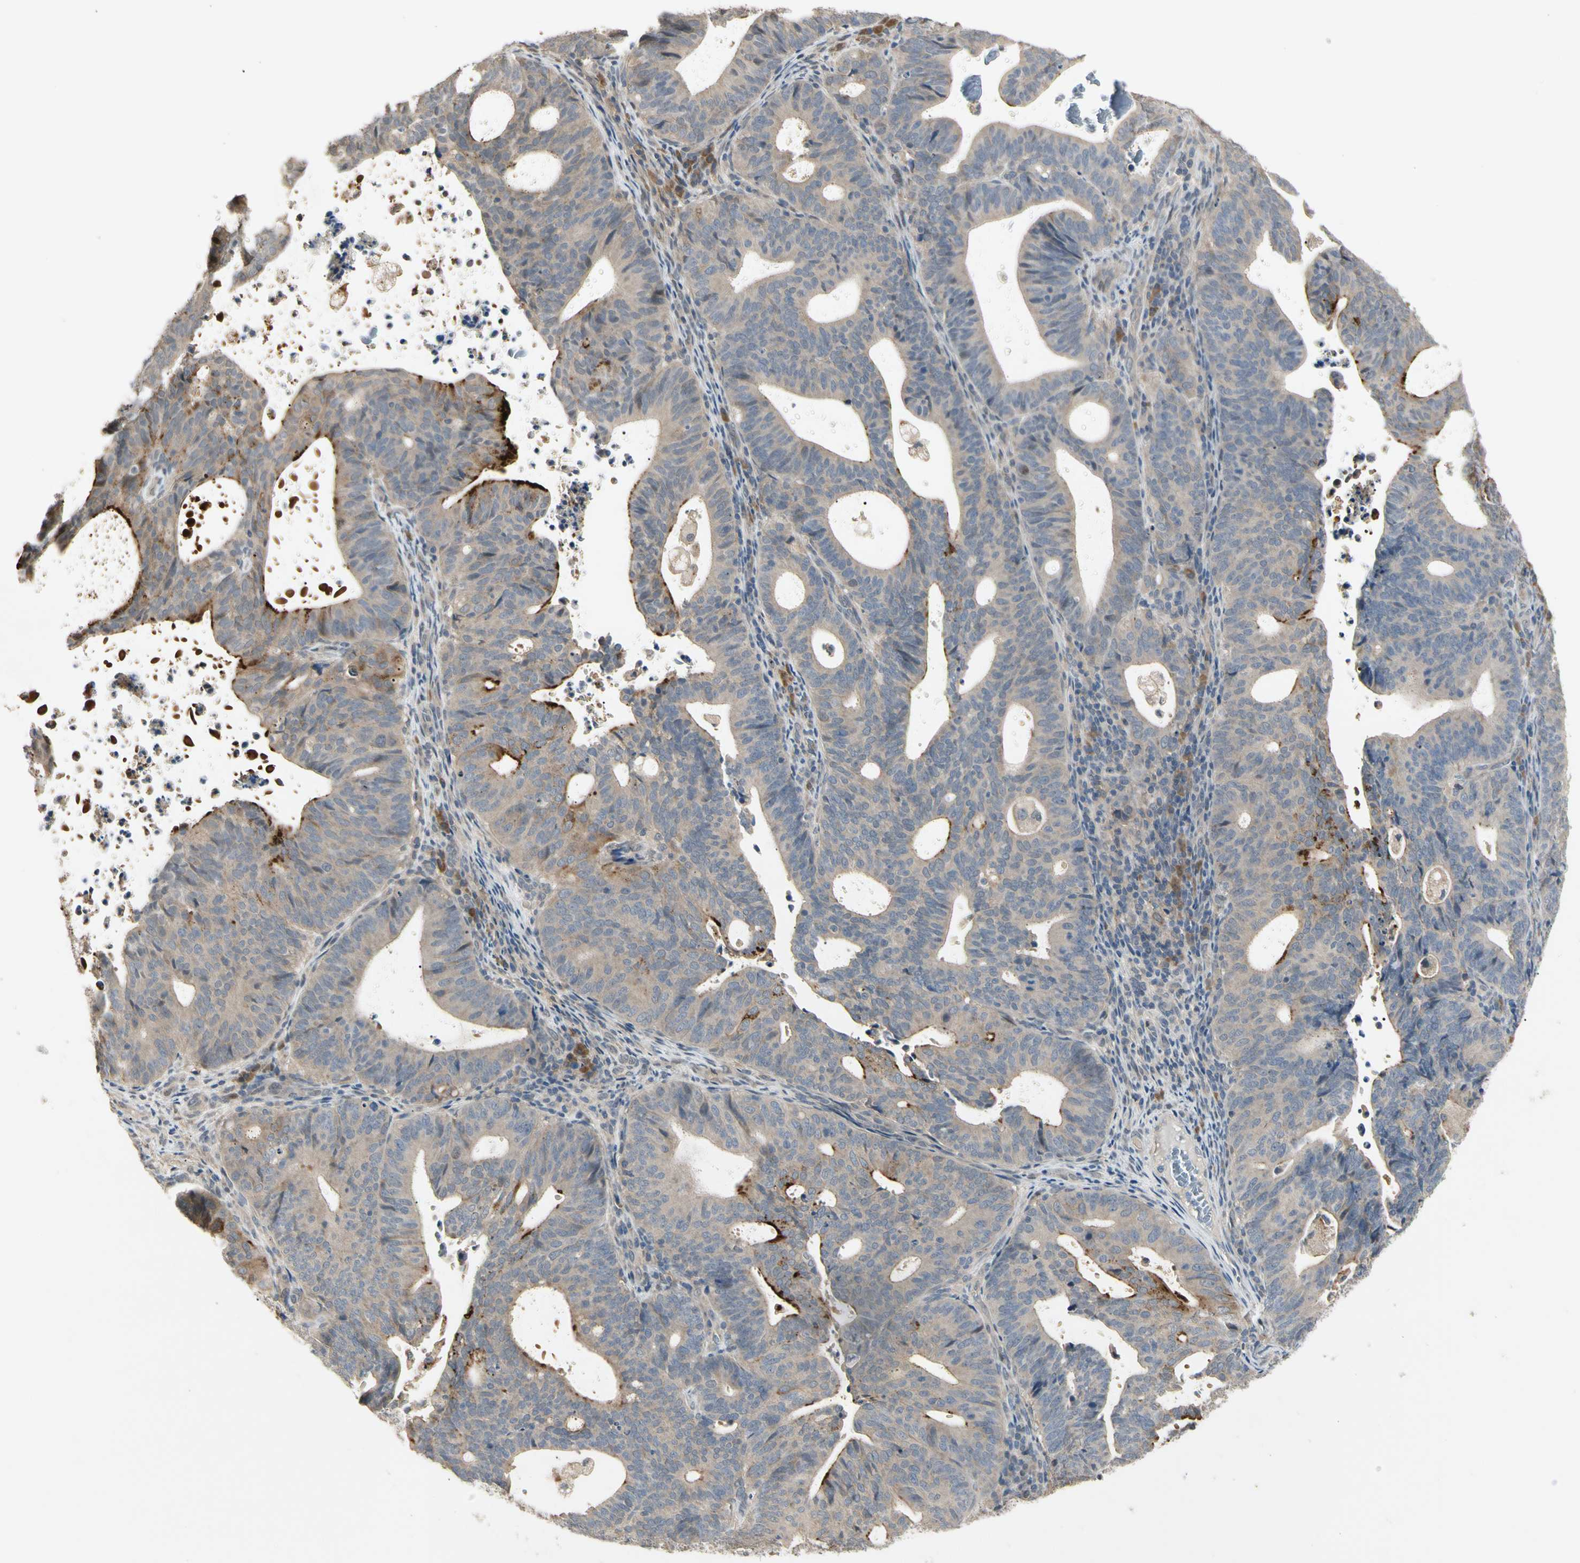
{"staining": {"intensity": "weak", "quantity": ">75%", "location": "cytoplasmic/membranous"}, "tissue": "endometrial cancer", "cell_type": "Tumor cells", "image_type": "cancer", "snomed": [{"axis": "morphology", "description": "Adenocarcinoma, NOS"}, {"axis": "topography", "description": "Uterus"}], "caption": "Human endometrial cancer (adenocarcinoma) stained with a brown dye exhibits weak cytoplasmic/membranous positive positivity in about >75% of tumor cells.", "gene": "ATG4C", "patient": {"sex": "female", "age": 83}}